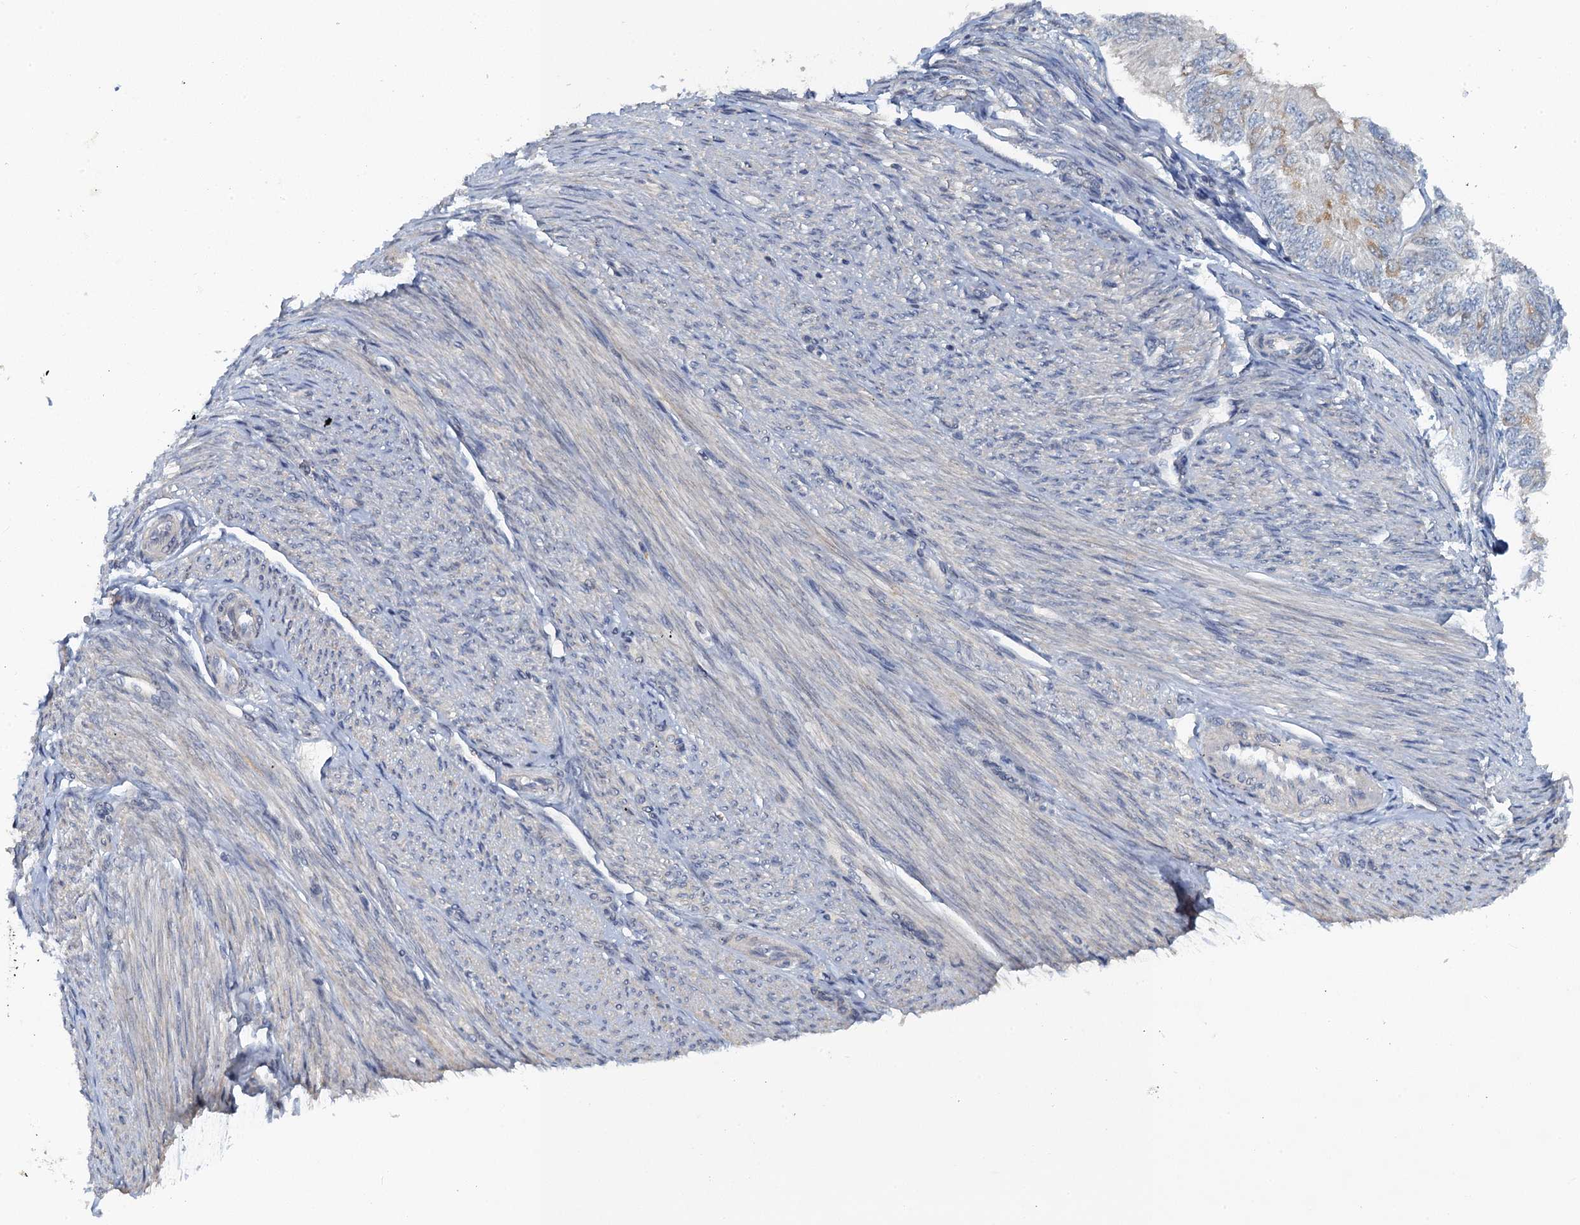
{"staining": {"intensity": "negative", "quantity": "none", "location": "none"}, "tissue": "endometrial cancer", "cell_type": "Tumor cells", "image_type": "cancer", "snomed": [{"axis": "morphology", "description": "Adenocarcinoma, NOS"}, {"axis": "topography", "description": "Endometrium"}], "caption": "Histopathology image shows no significant protein positivity in tumor cells of endometrial cancer (adenocarcinoma).", "gene": "MRFAP1", "patient": {"sex": "female", "age": 58}}